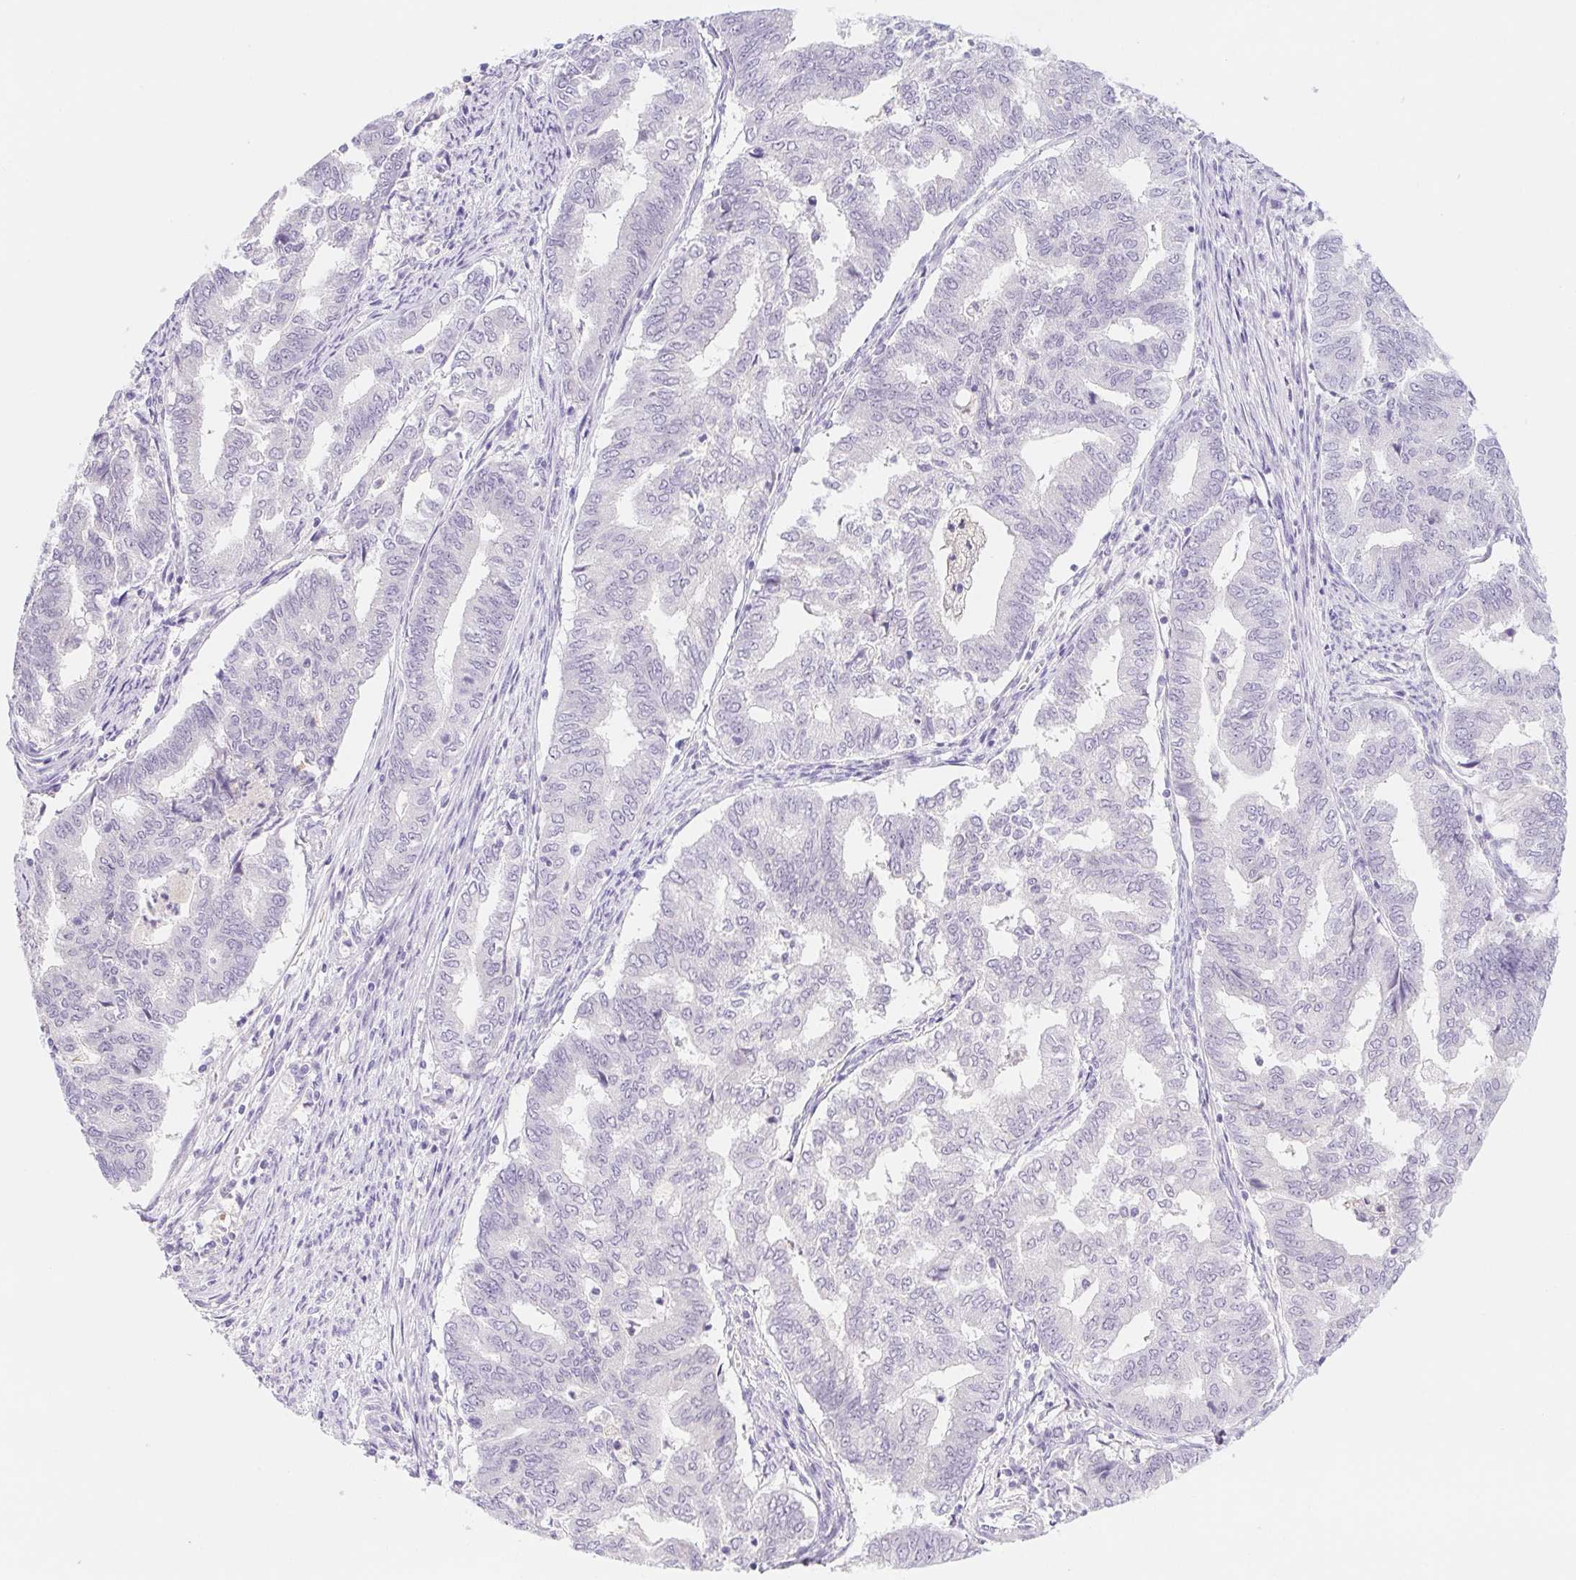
{"staining": {"intensity": "negative", "quantity": "none", "location": "none"}, "tissue": "endometrial cancer", "cell_type": "Tumor cells", "image_type": "cancer", "snomed": [{"axis": "morphology", "description": "Adenocarcinoma, NOS"}, {"axis": "topography", "description": "Endometrium"}], "caption": "Tumor cells are negative for brown protein staining in endometrial adenocarcinoma.", "gene": "DYNC2LI1", "patient": {"sex": "female", "age": 79}}